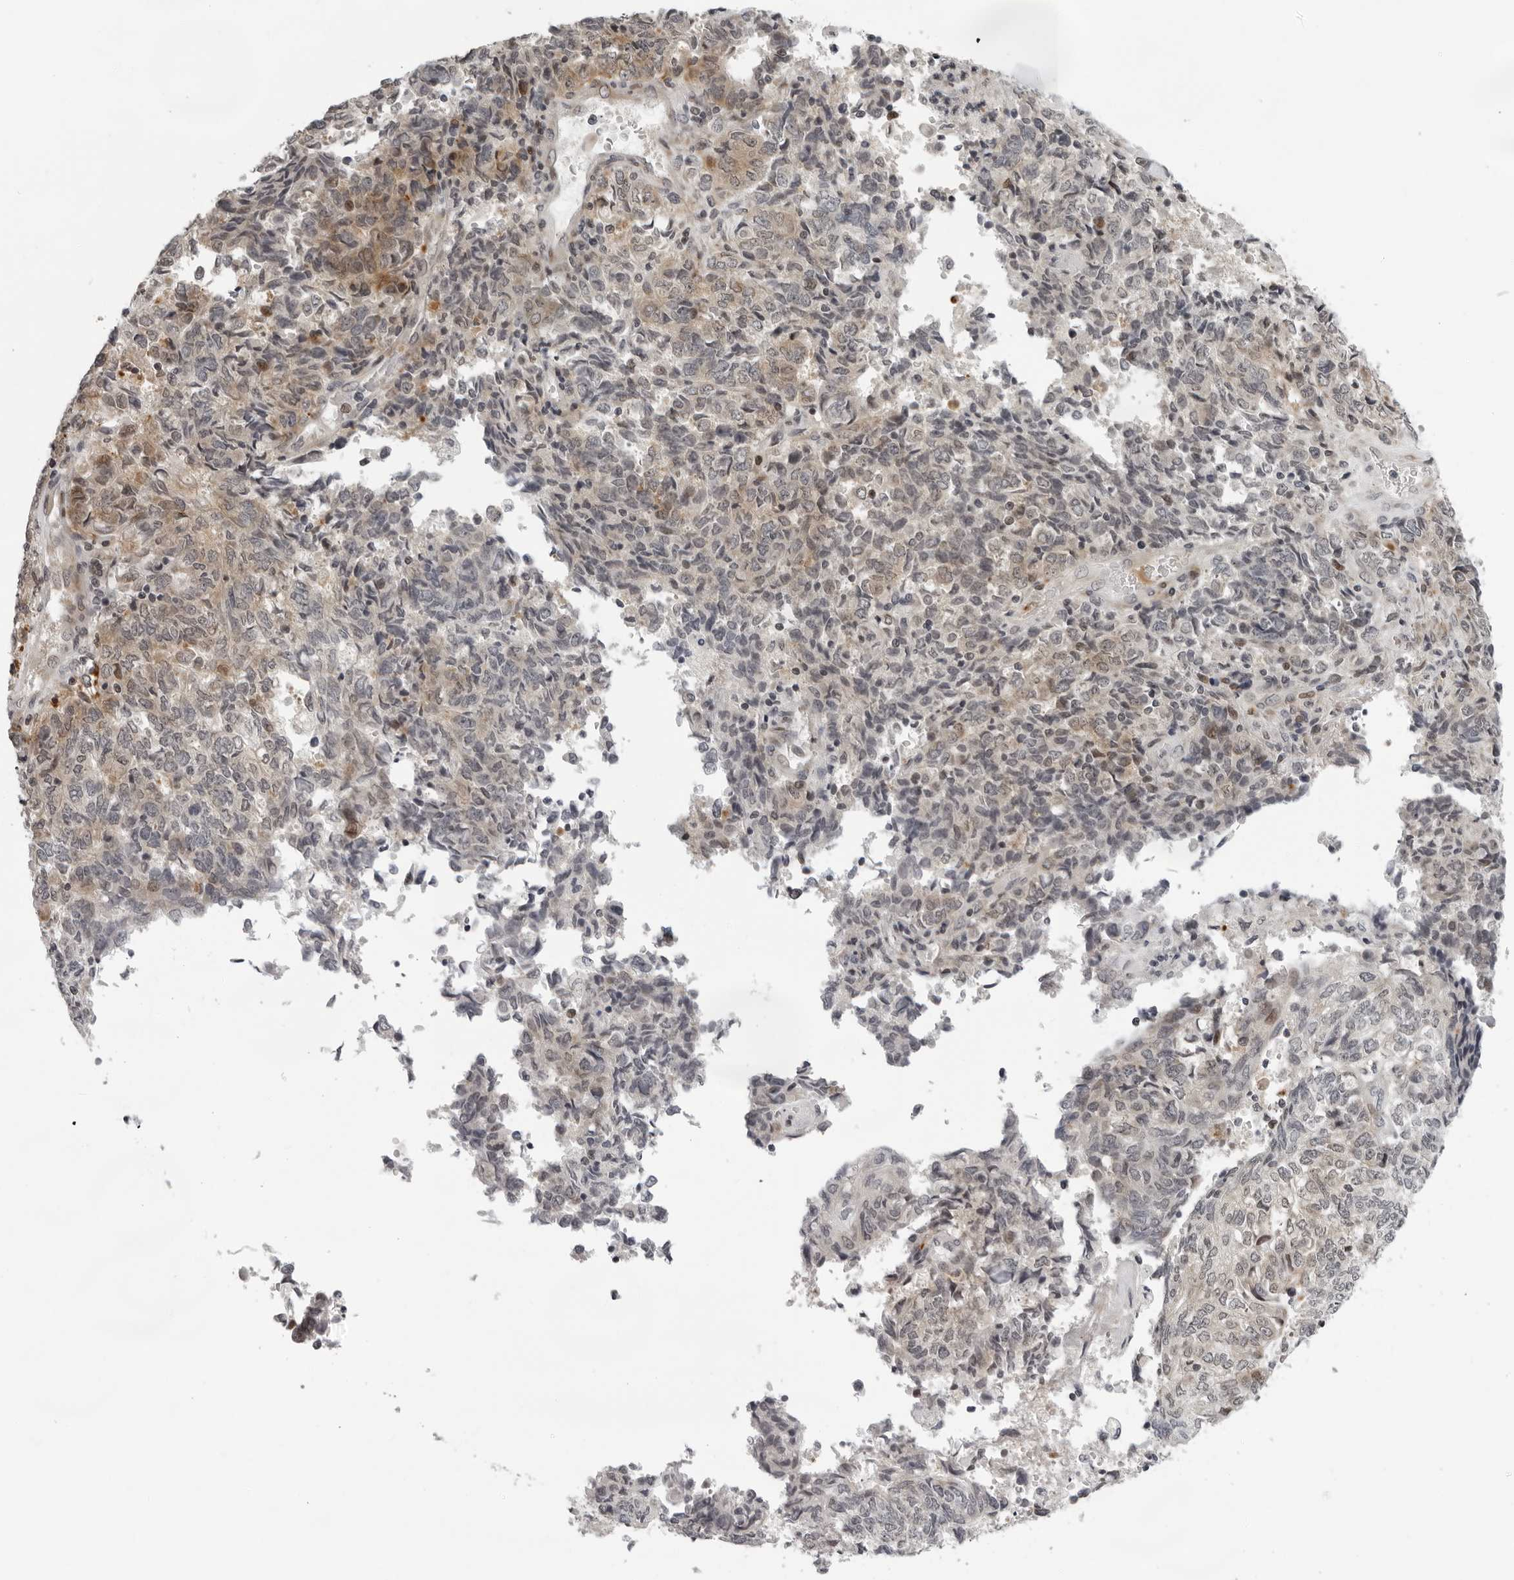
{"staining": {"intensity": "moderate", "quantity": "25%-75%", "location": "cytoplasmic/membranous"}, "tissue": "endometrial cancer", "cell_type": "Tumor cells", "image_type": "cancer", "snomed": [{"axis": "morphology", "description": "Adenocarcinoma, NOS"}, {"axis": "topography", "description": "Endometrium"}], "caption": "Immunohistochemical staining of human endometrial cancer shows moderate cytoplasmic/membranous protein positivity in about 25%-75% of tumor cells. (DAB = brown stain, brightfield microscopy at high magnification).", "gene": "PIP4K2C", "patient": {"sex": "female", "age": 80}}